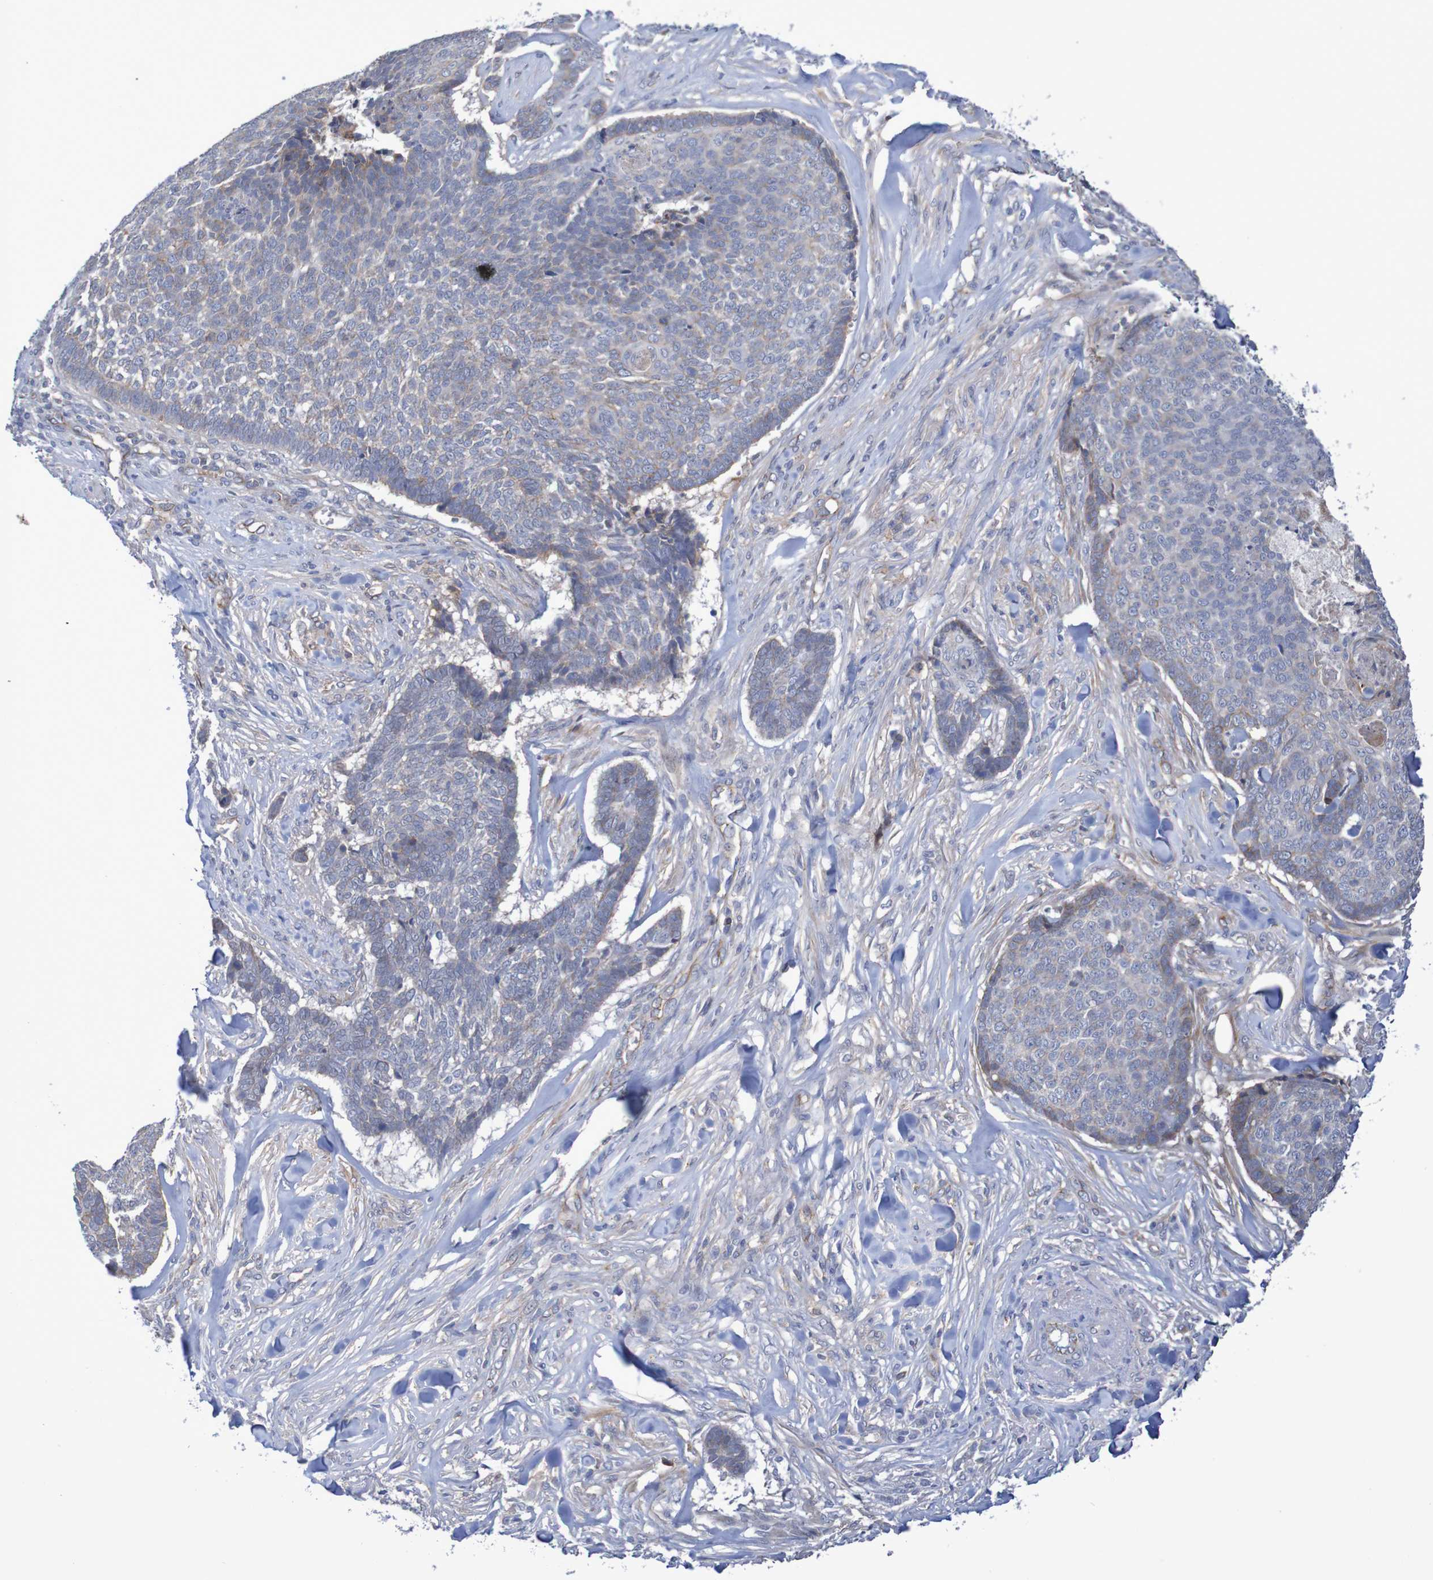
{"staining": {"intensity": "weak", "quantity": "<25%", "location": "cytoplasmic/membranous"}, "tissue": "skin cancer", "cell_type": "Tumor cells", "image_type": "cancer", "snomed": [{"axis": "morphology", "description": "Basal cell carcinoma"}, {"axis": "topography", "description": "Skin"}], "caption": "Tumor cells are negative for protein expression in human basal cell carcinoma (skin).", "gene": "NECTIN2", "patient": {"sex": "male", "age": 84}}